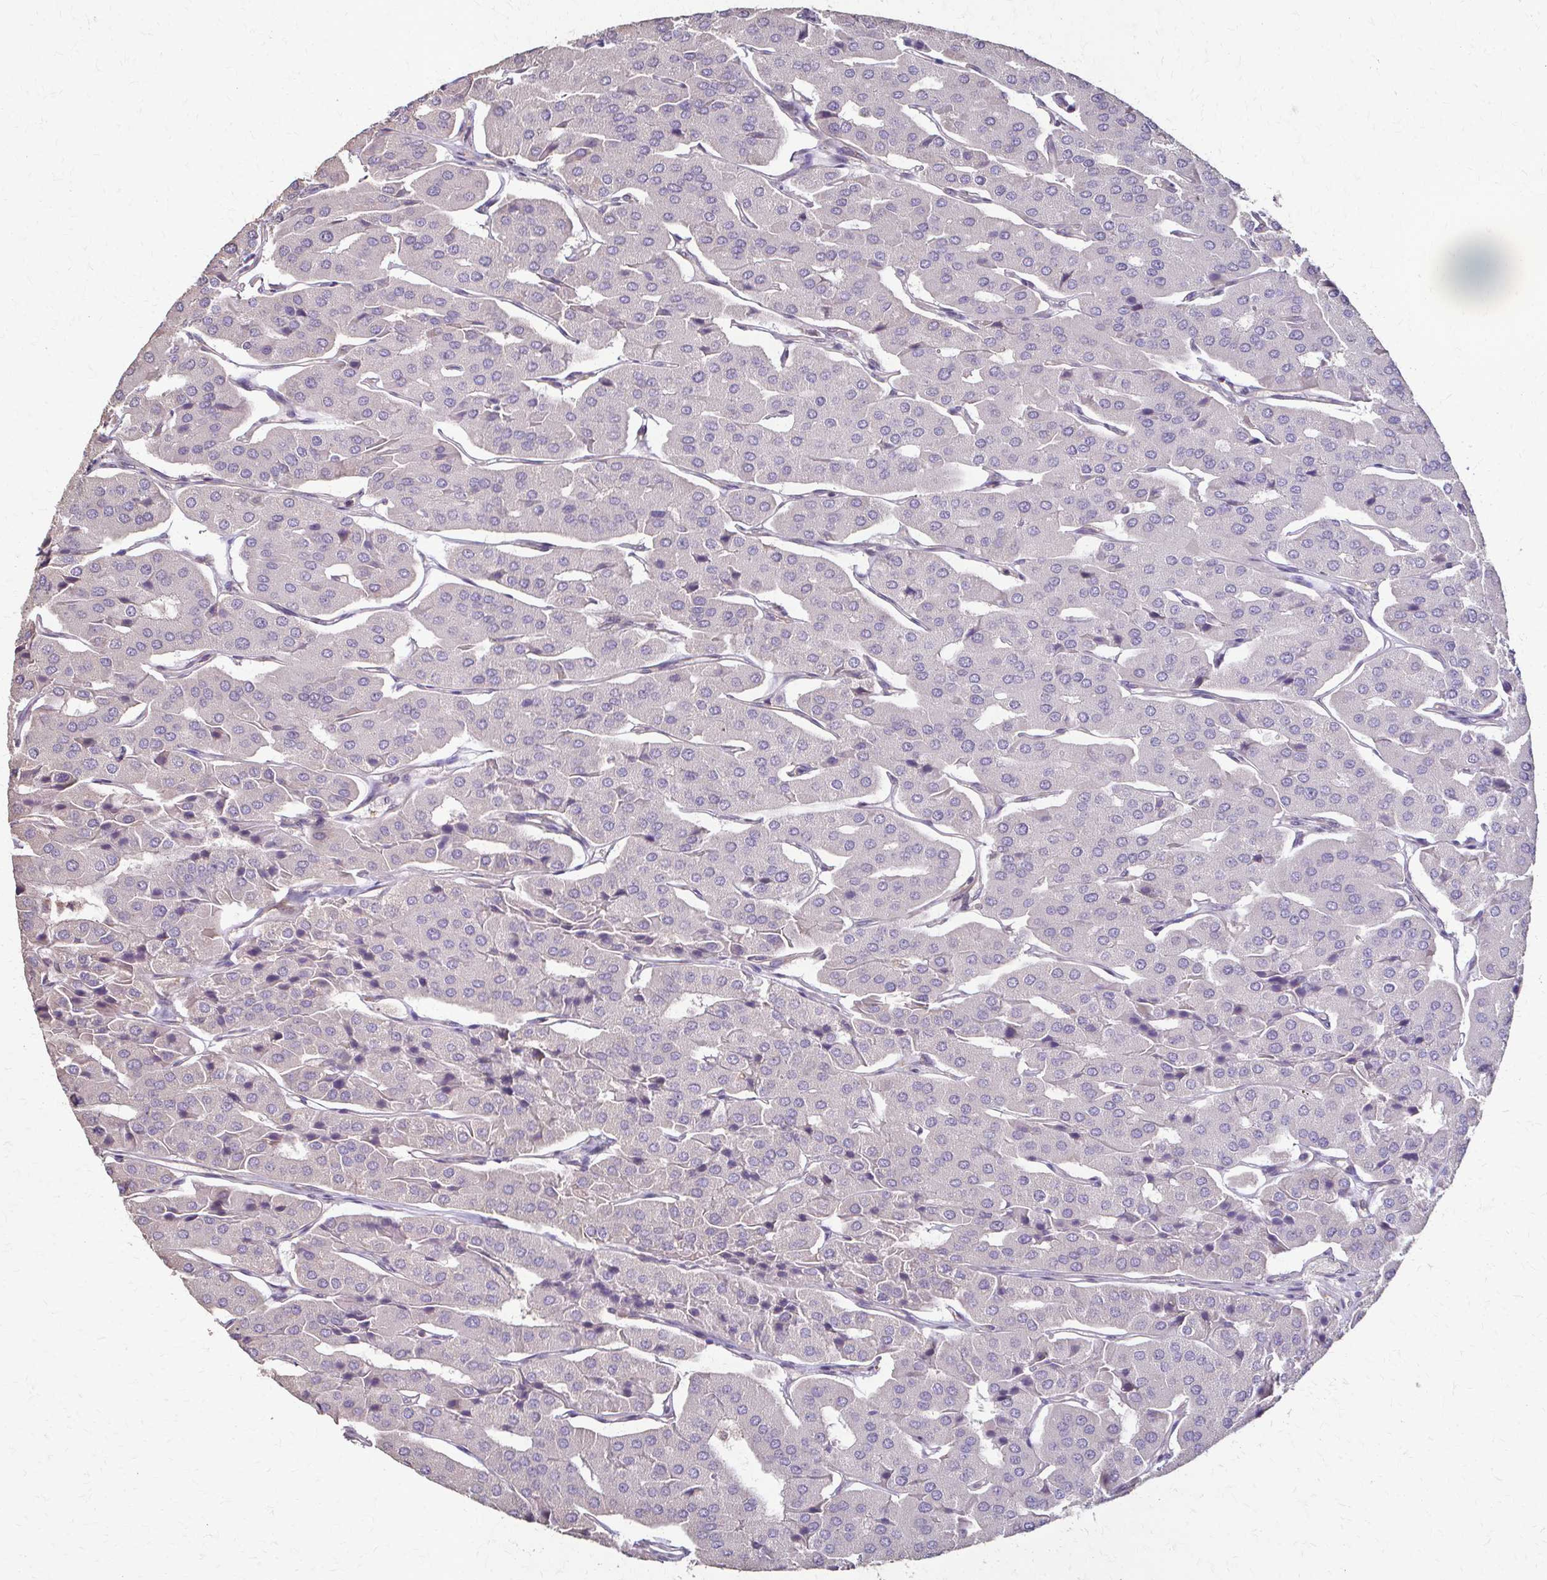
{"staining": {"intensity": "negative", "quantity": "none", "location": "none"}, "tissue": "parathyroid gland", "cell_type": "Glandular cells", "image_type": "normal", "snomed": [{"axis": "morphology", "description": "Normal tissue, NOS"}, {"axis": "morphology", "description": "Adenoma, NOS"}, {"axis": "topography", "description": "Parathyroid gland"}], "caption": "The immunohistochemistry (IHC) histopathology image has no significant staining in glandular cells of parathyroid gland.", "gene": "IL18BP", "patient": {"sex": "female", "age": 86}}